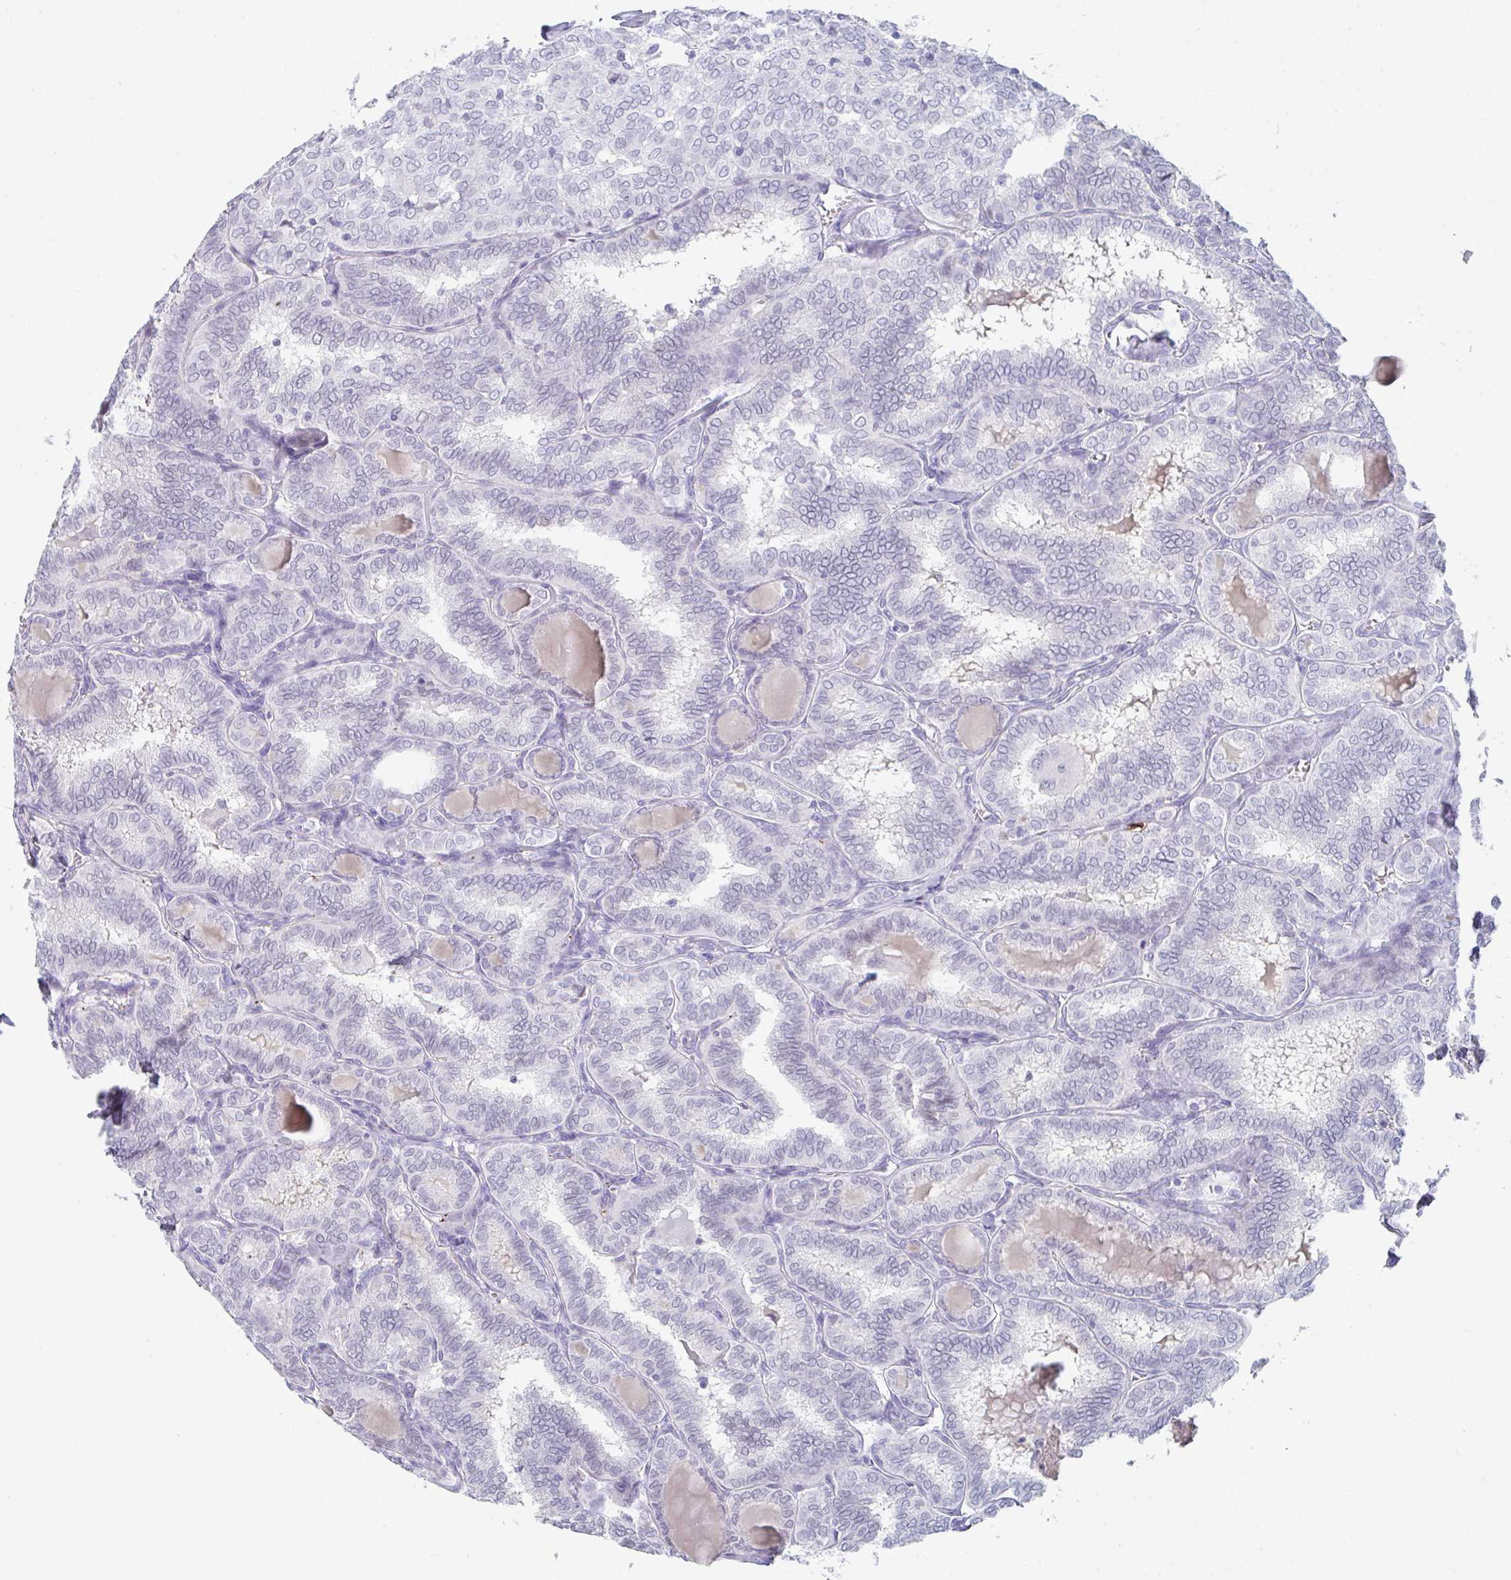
{"staining": {"intensity": "negative", "quantity": "none", "location": "none"}, "tissue": "thyroid cancer", "cell_type": "Tumor cells", "image_type": "cancer", "snomed": [{"axis": "morphology", "description": "Papillary adenocarcinoma, NOS"}, {"axis": "topography", "description": "Thyroid gland"}], "caption": "Histopathology image shows no protein expression in tumor cells of papillary adenocarcinoma (thyroid) tissue.", "gene": "RUBCN", "patient": {"sex": "female", "age": 30}}